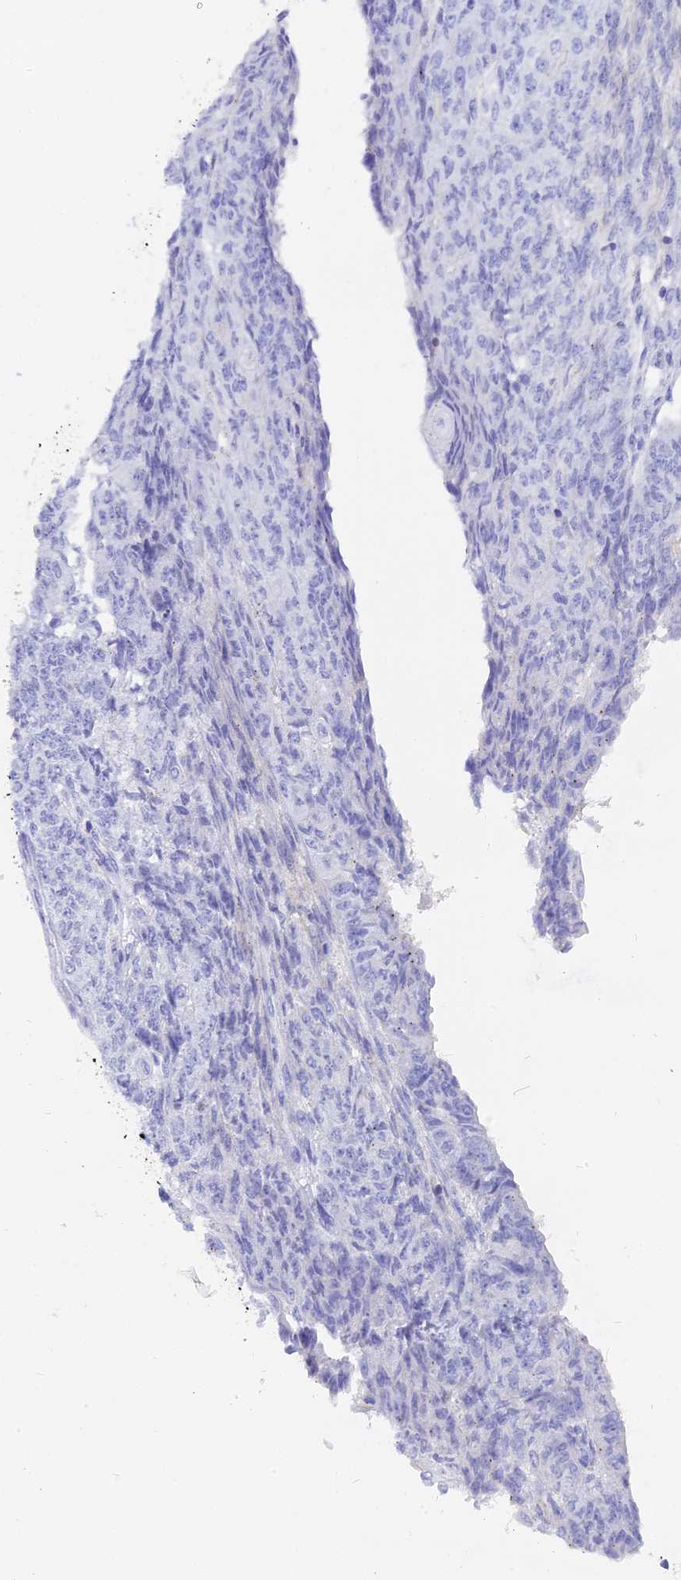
{"staining": {"intensity": "negative", "quantity": "none", "location": "none"}, "tissue": "endometrial cancer", "cell_type": "Tumor cells", "image_type": "cancer", "snomed": [{"axis": "morphology", "description": "Adenocarcinoma, NOS"}, {"axis": "topography", "description": "Endometrium"}], "caption": "Immunohistochemistry of endometrial adenocarcinoma displays no positivity in tumor cells.", "gene": "MBD3L1", "patient": {"sex": "female", "age": 32}}